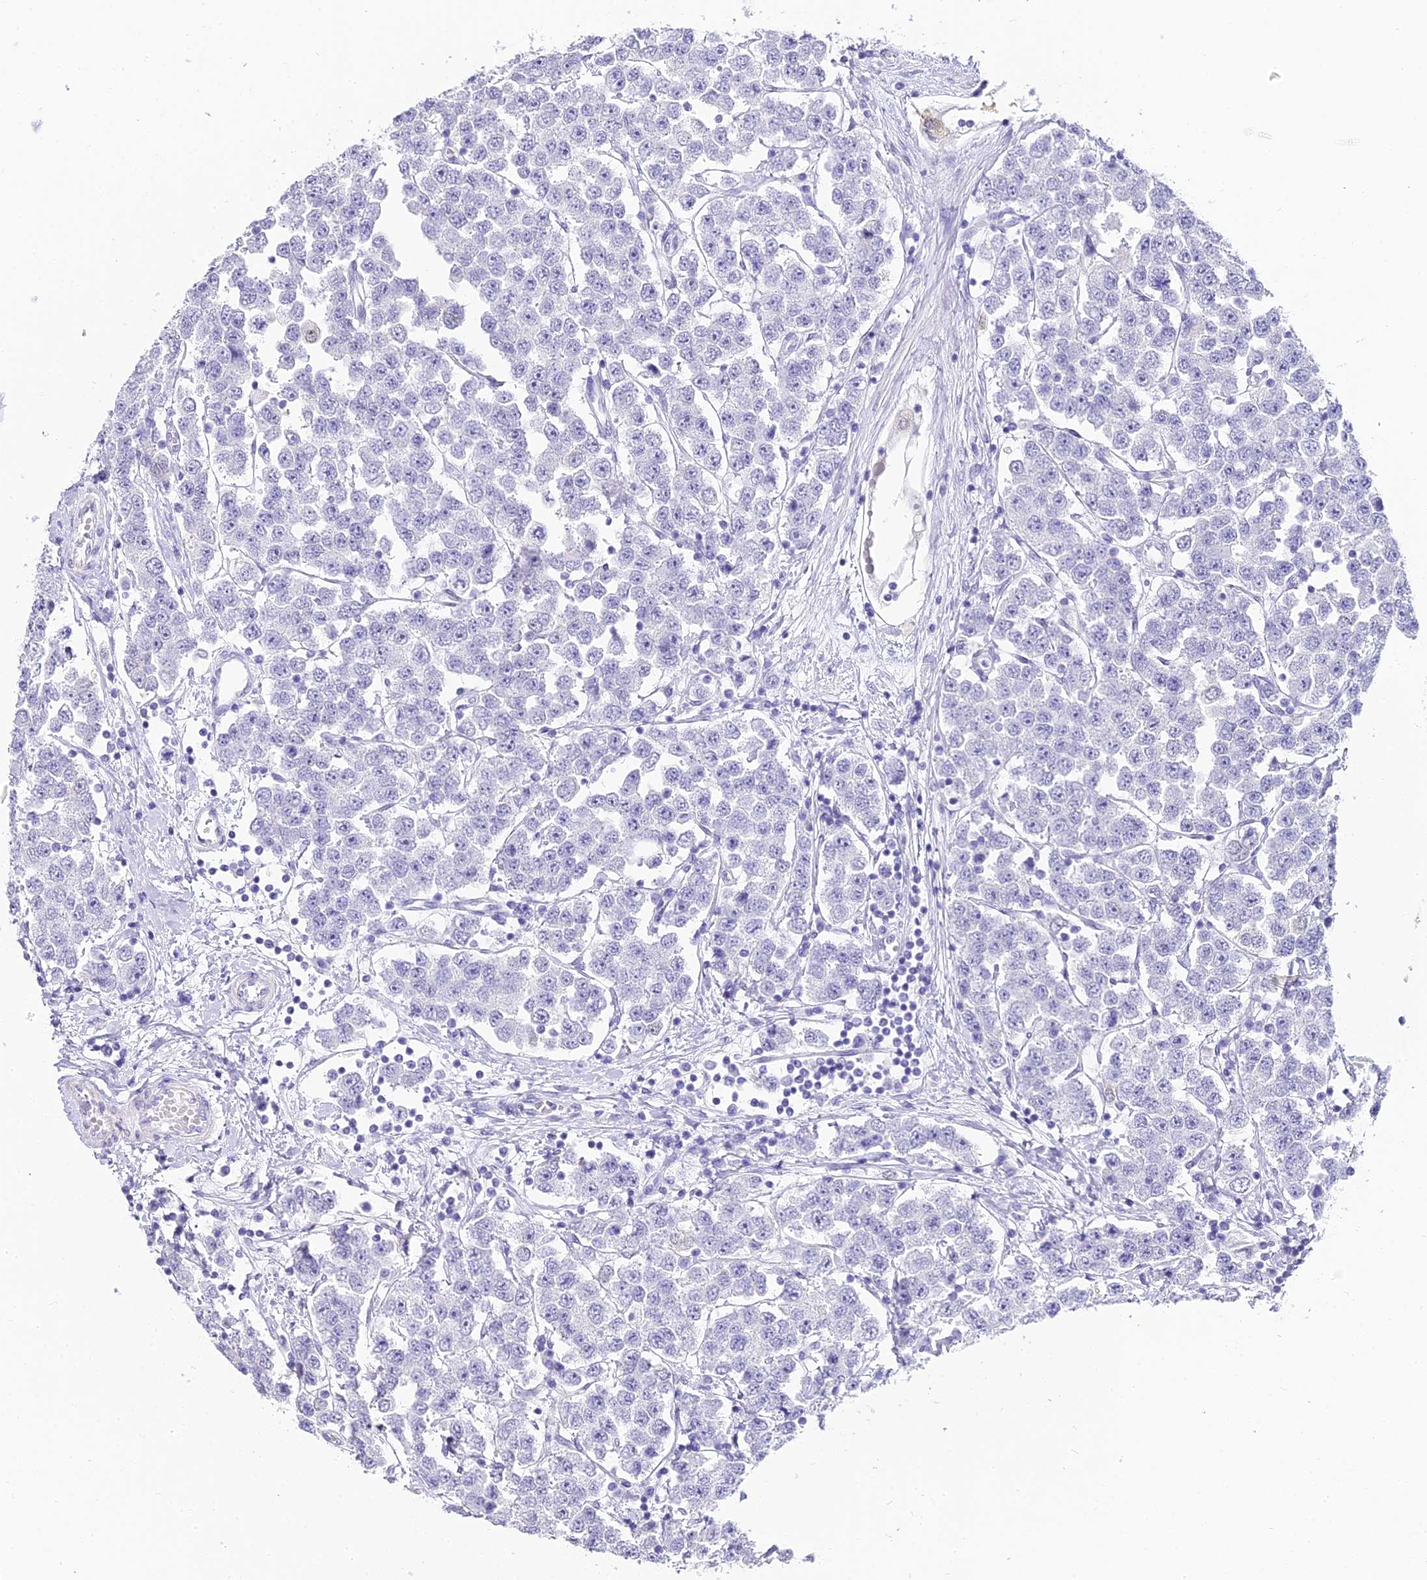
{"staining": {"intensity": "negative", "quantity": "none", "location": "none"}, "tissue": "testis cancer", "cell_type": "Tumor cells", "image_type": "cancer", "snomed": [{"axis": "morphology", "description": "Seminoma, NOS"}, {"axis": "topography", "description": "Testis"}], "caption": "An IHC photomicrograph of seminoma (testis) is shown. There is no staining in tumor cells of seminoma (testis).", "gene": "ABHD14A-ACY1", "patient": {"sex": "male", "age": 28}}